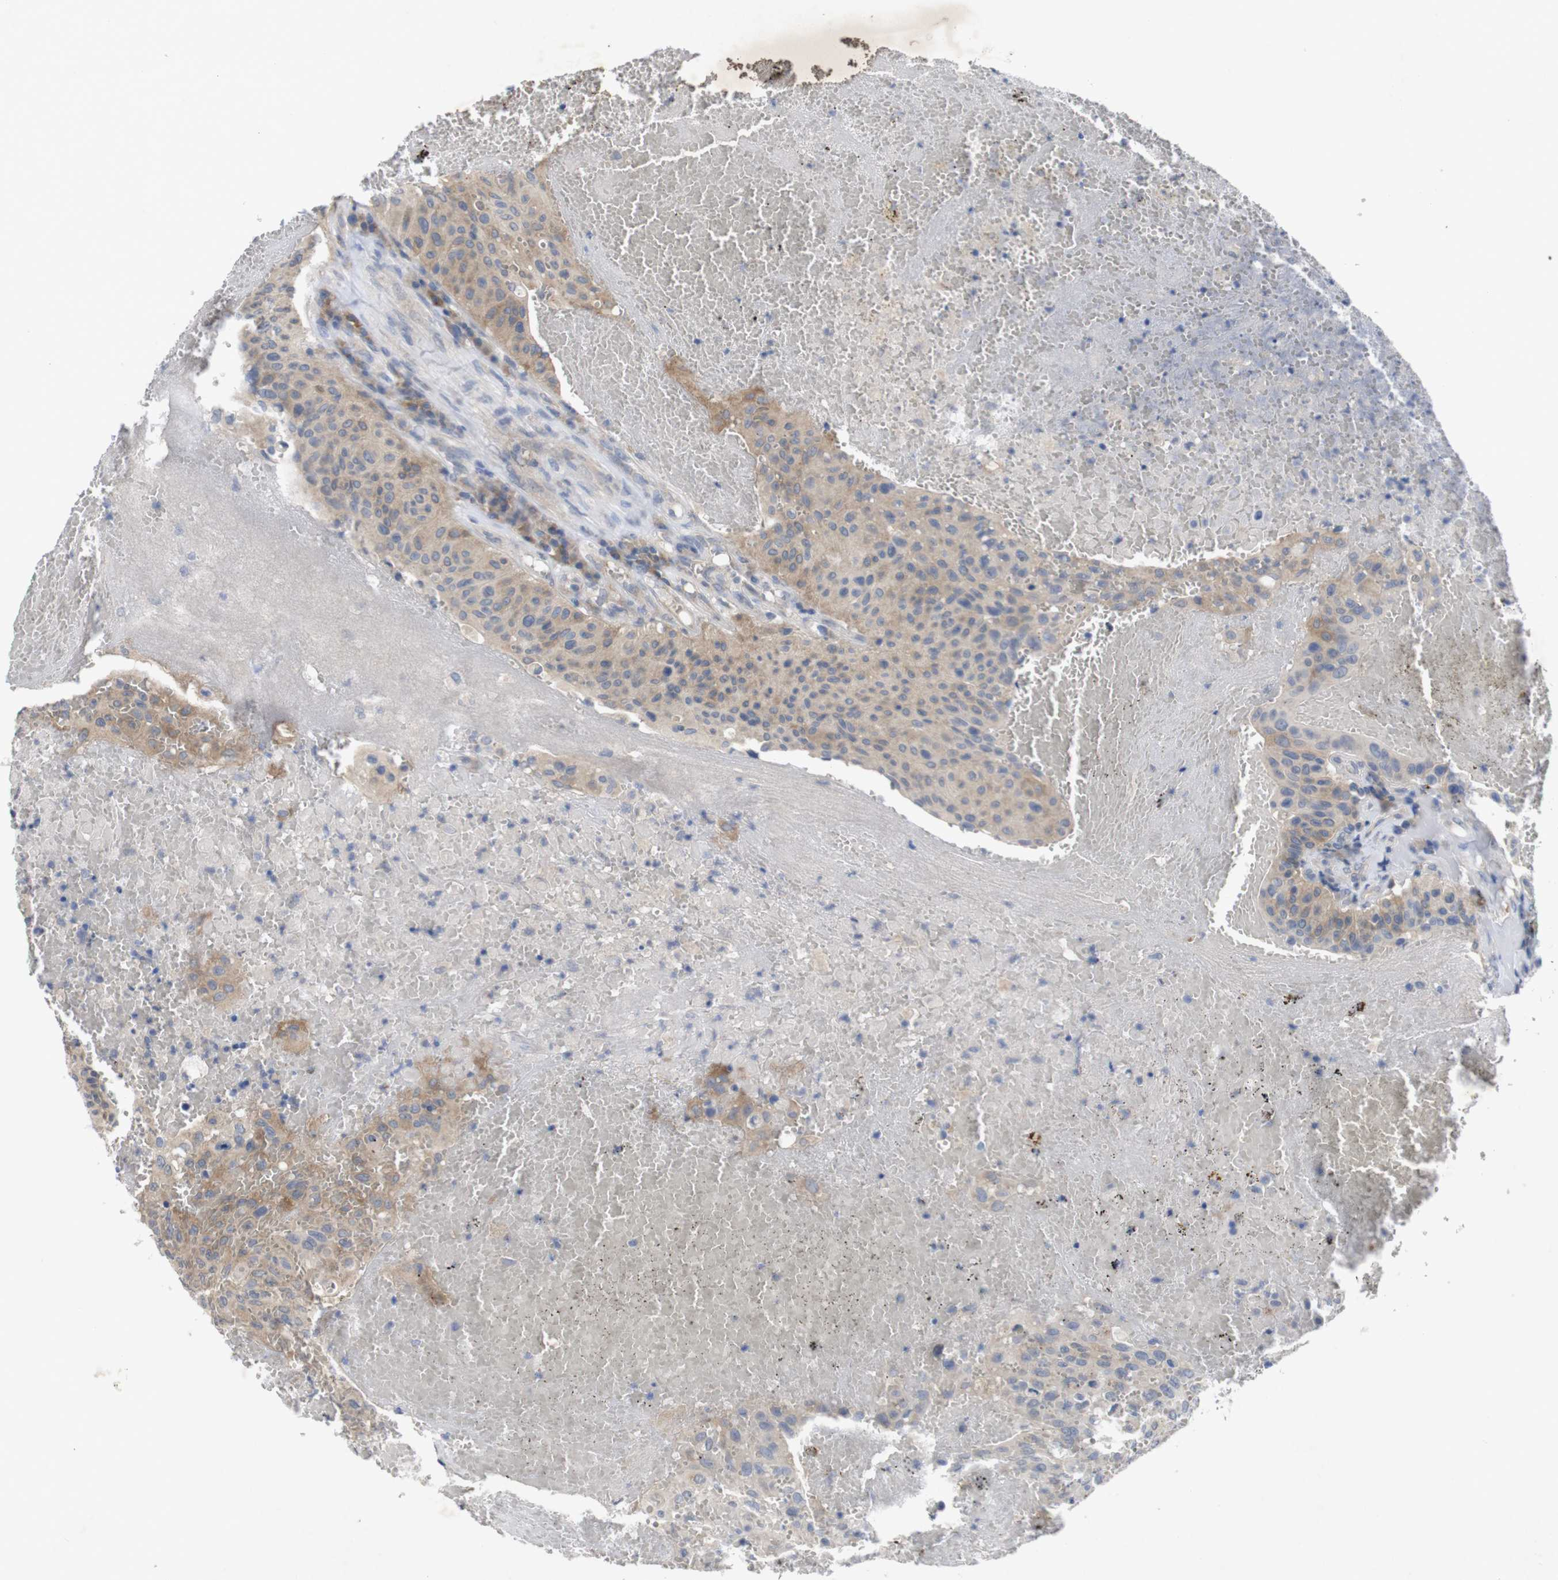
{"staining": {"intensity": "weak", "quantity": ">75%", "location": "cytoplasmic/membranous"}, "tissue": "urothelial cancer", "cell_type": "Tumor cells", "image_type": "cancer", "snomed": [{"axis": "morphology", "description": "Urothelial carcinoma, High grade"}, {"axis": "topography", "description": "Urinary bladder"}], "caption": "DAB (3,3'-diaminobenzidine) immunohistochemical staining of high-grade urothelial carcinoma exhibits weak cytoplasmic/membranous protein positivity in about >75% of tumor cells.", "gene": "BCAR3", "patient": {"sex": "male", "age": 66}}